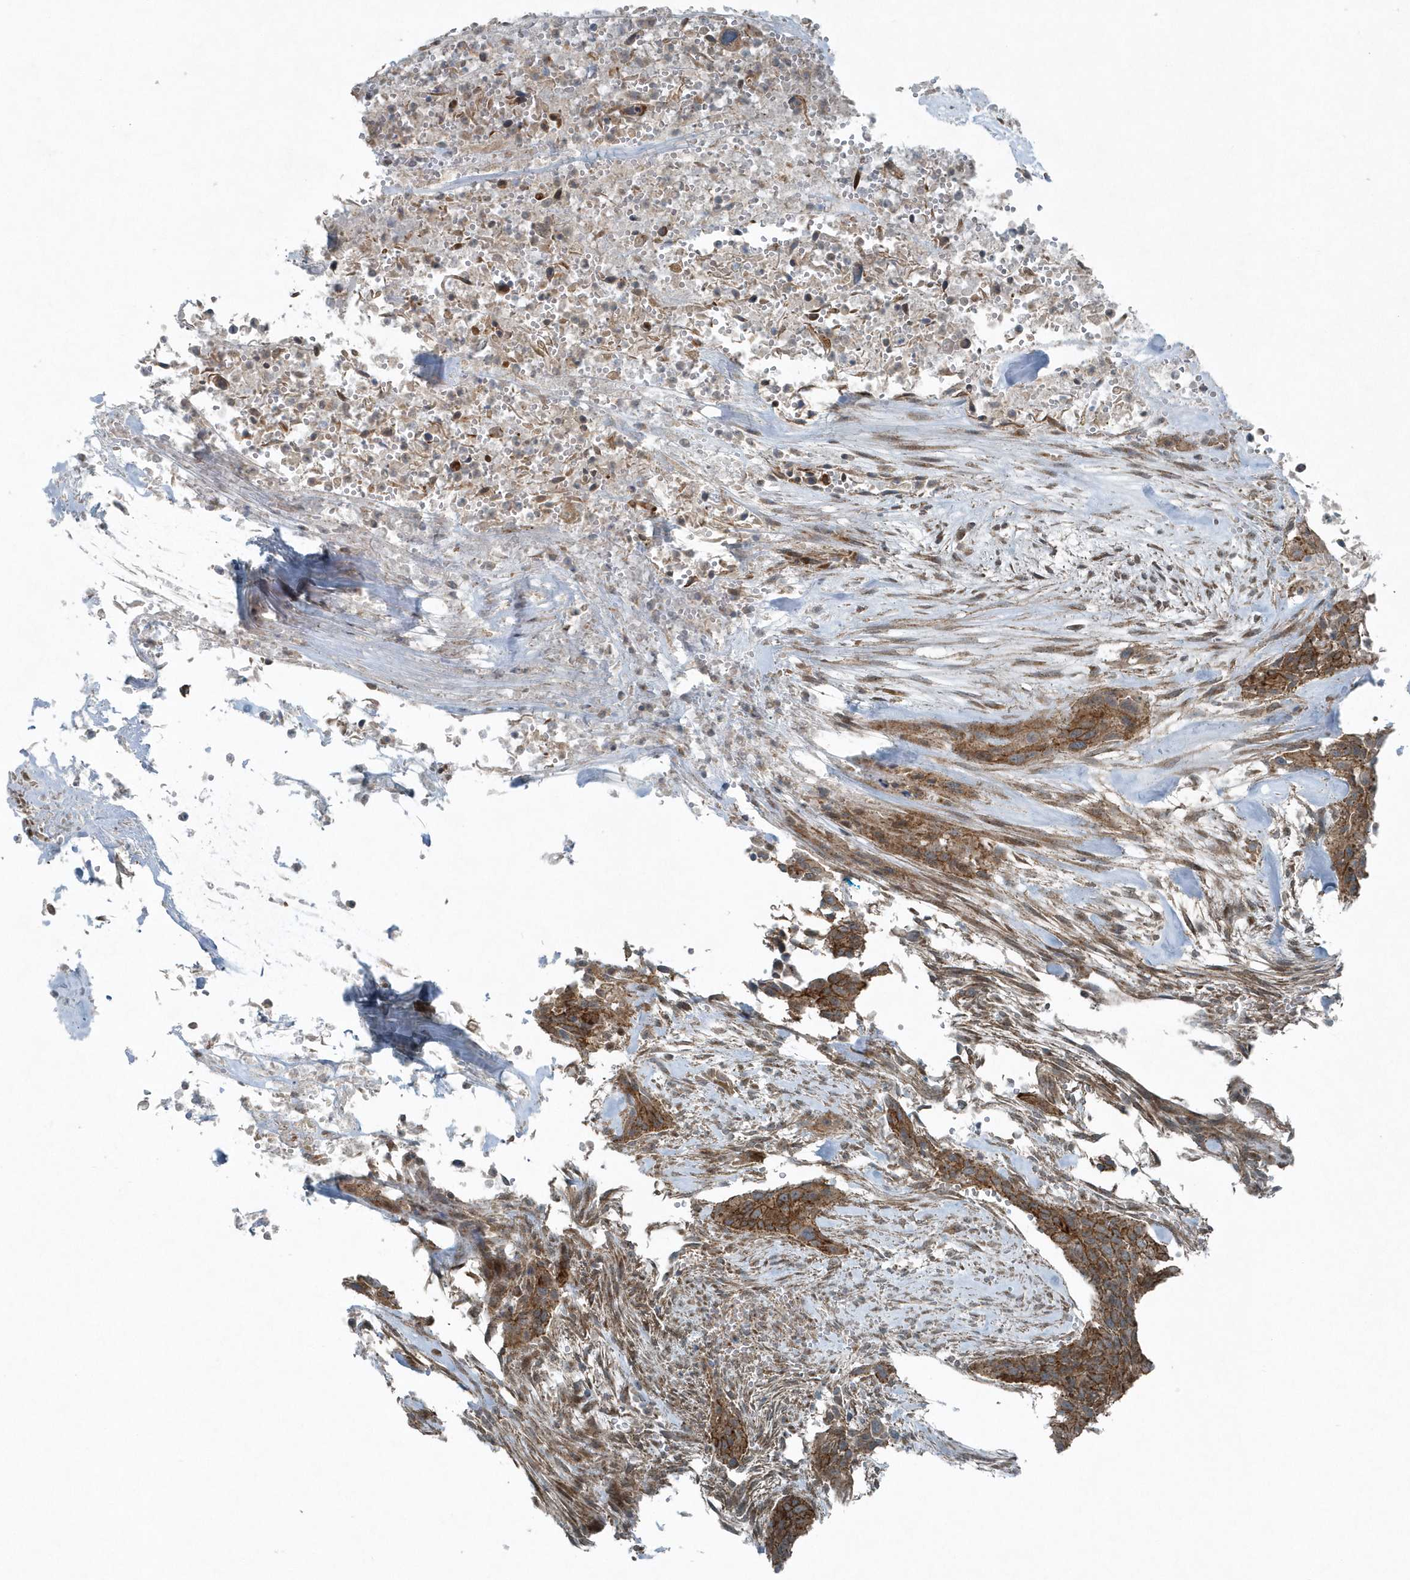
{"staining": {"intensity": "moderate", "quantity": ">75%", "location": "cytoplasmic/membranous"}, "tissue": "urothelial cancer", "cell_type": "Tumor cells", "image_type": "cancer", "snomed": [{"axis": "morphology", "description": "Urothelial carcinoma, High grade"}, {"axis": "topography", "description": "Urinary bladder"}], "caption": "A medium amount of moderate cytoplasmic/membranous positivity is seen in approximately >75% of tumor cells in high-grade urothelial carcinoma tissue. The protein is shown in brown color, while the nuclei are stained blue.", "gene": "GCC2", "patient": {"sex": "male", "age": 35}}